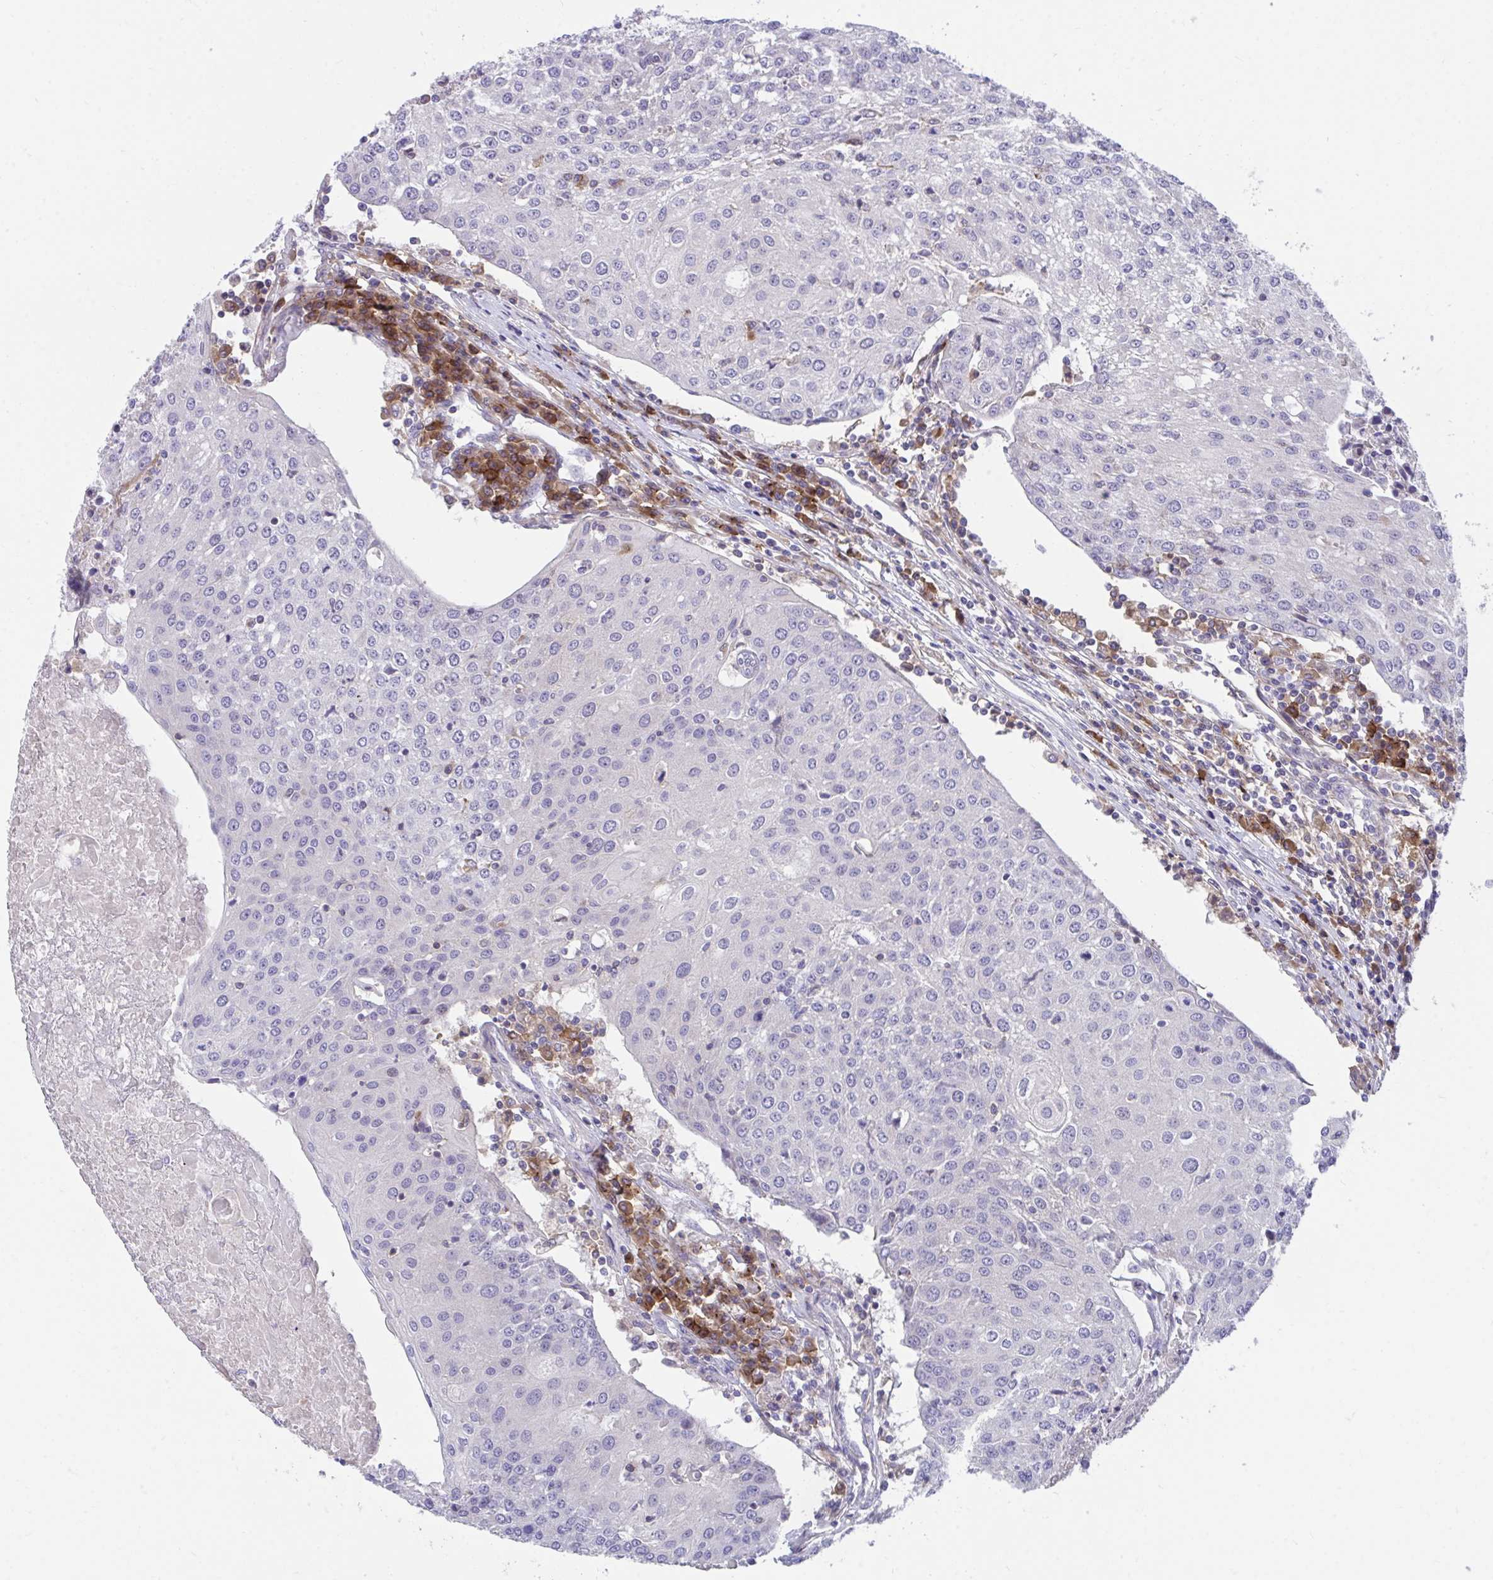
{"staining": {"intensity": "negative", "quantity": "none", "location": "none"}, "tissue": "urothelial cancer", "cell_type": "Tumor cells", "image_type": "cancer", "snomed": [{"axis": "morphology", "description": "Urothelial carcinoma, High grade"}, {"axis": "topography", "description": "Urinary bladder"}], "caption": "Immunohistochemistry of urothelial carcinoma (high-grade) demonstrates no staining in tumor cells. (IHC, brightfield microscopy, high magnification).", "gene": "SLAMF7", "patient": {"sex": "female", "age": 85}}